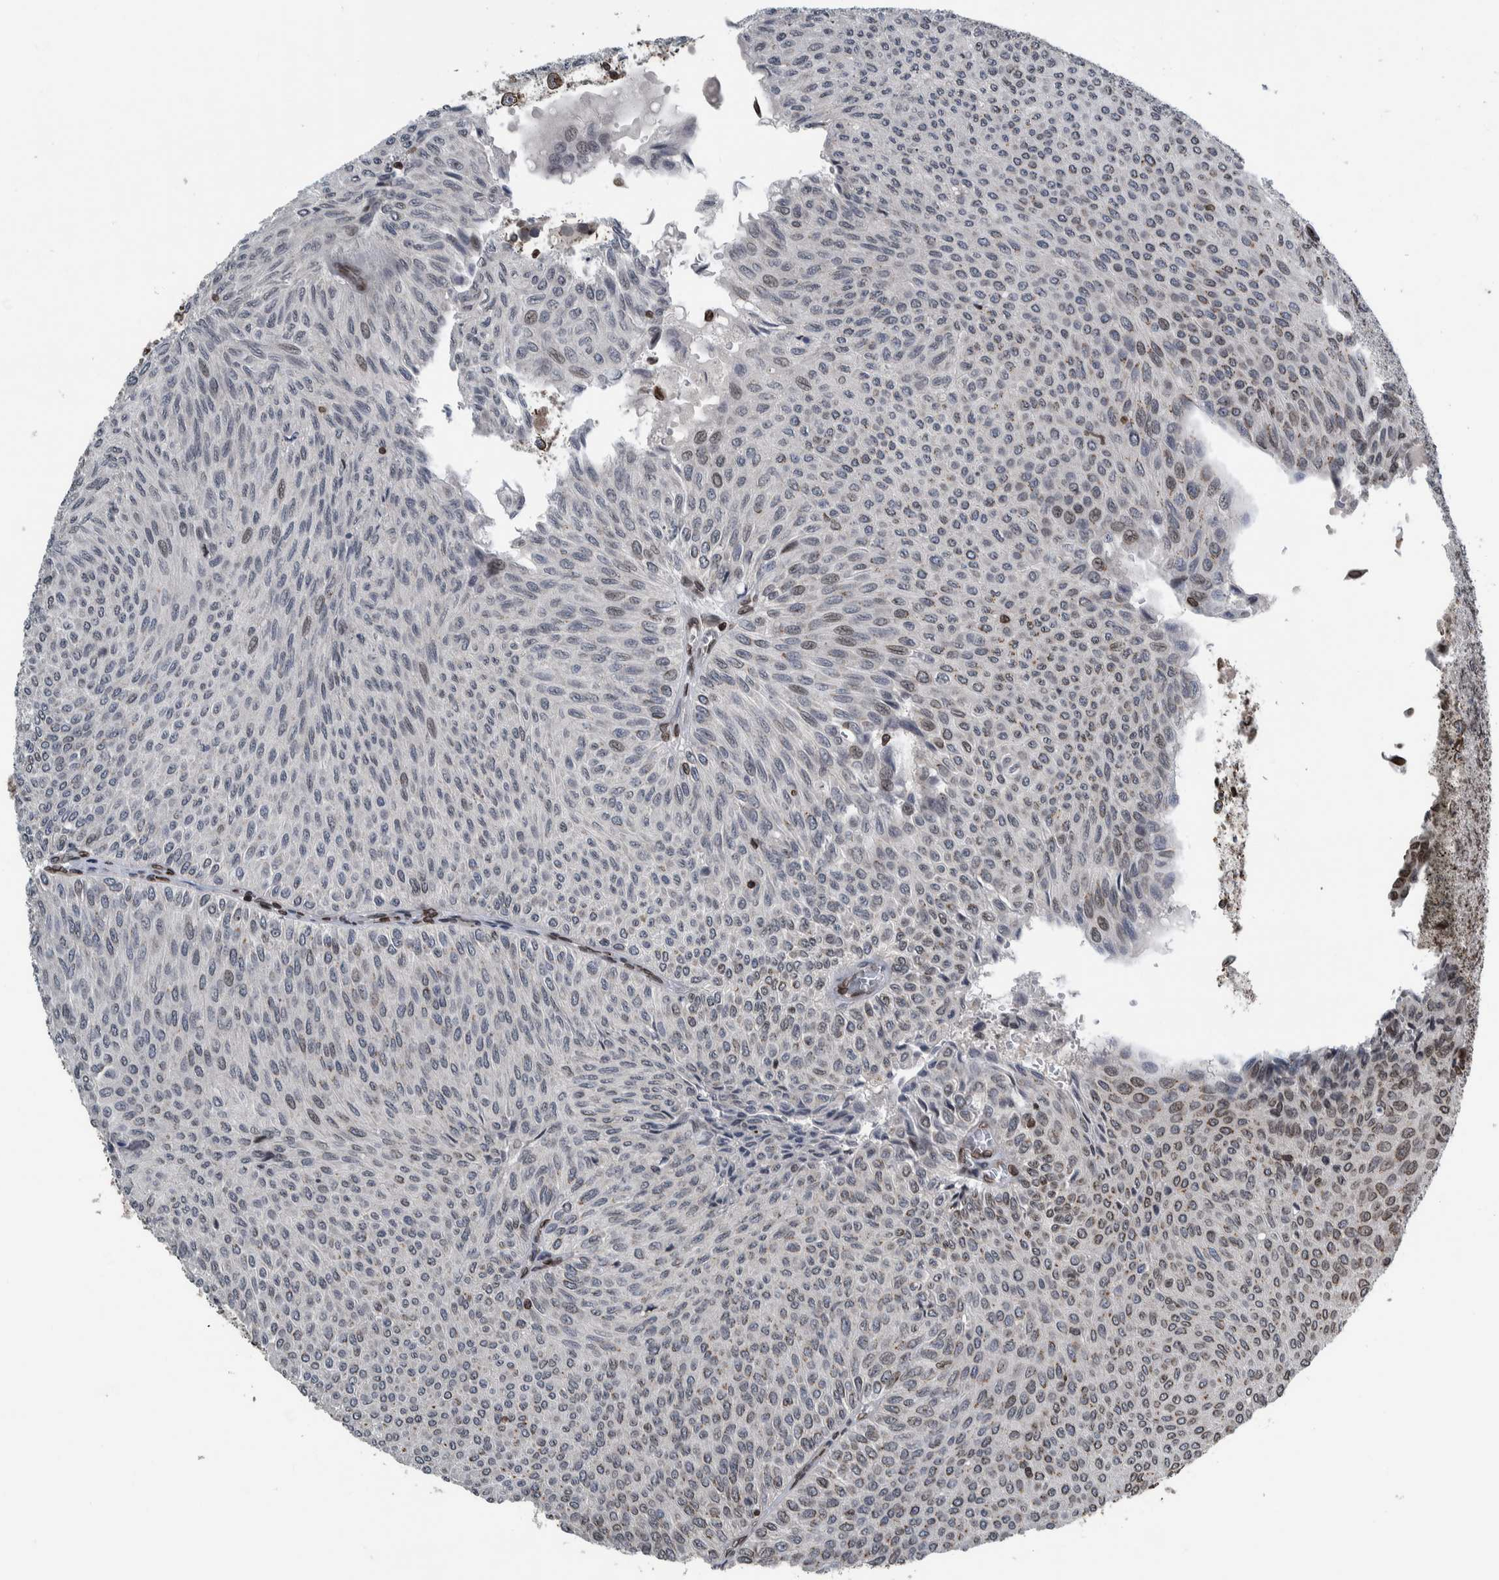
{"staining": {"intensity": "strong", "quantity": "25%-75%", "location": "cytoplasmic/membranous,nuclear"}, "tissue": "urothelial cancer", "cell_type": "Tumor cells", "image_type": "cancer", "snomed": [{"axis": "morphology", "description": "Urothelial carcinoma, Low grade"}, {"axis": "topography", "description": "Urinary bladder"}], "caption": "About 25%-75% of tumor cells in human urothelial cancer display strong cytoplasmic/membranous and nuclear protein staining as visualized by brown immunohistochemical staining.", "gene": "FAM135B", "patient": {"sex": "male", "age": 78}}